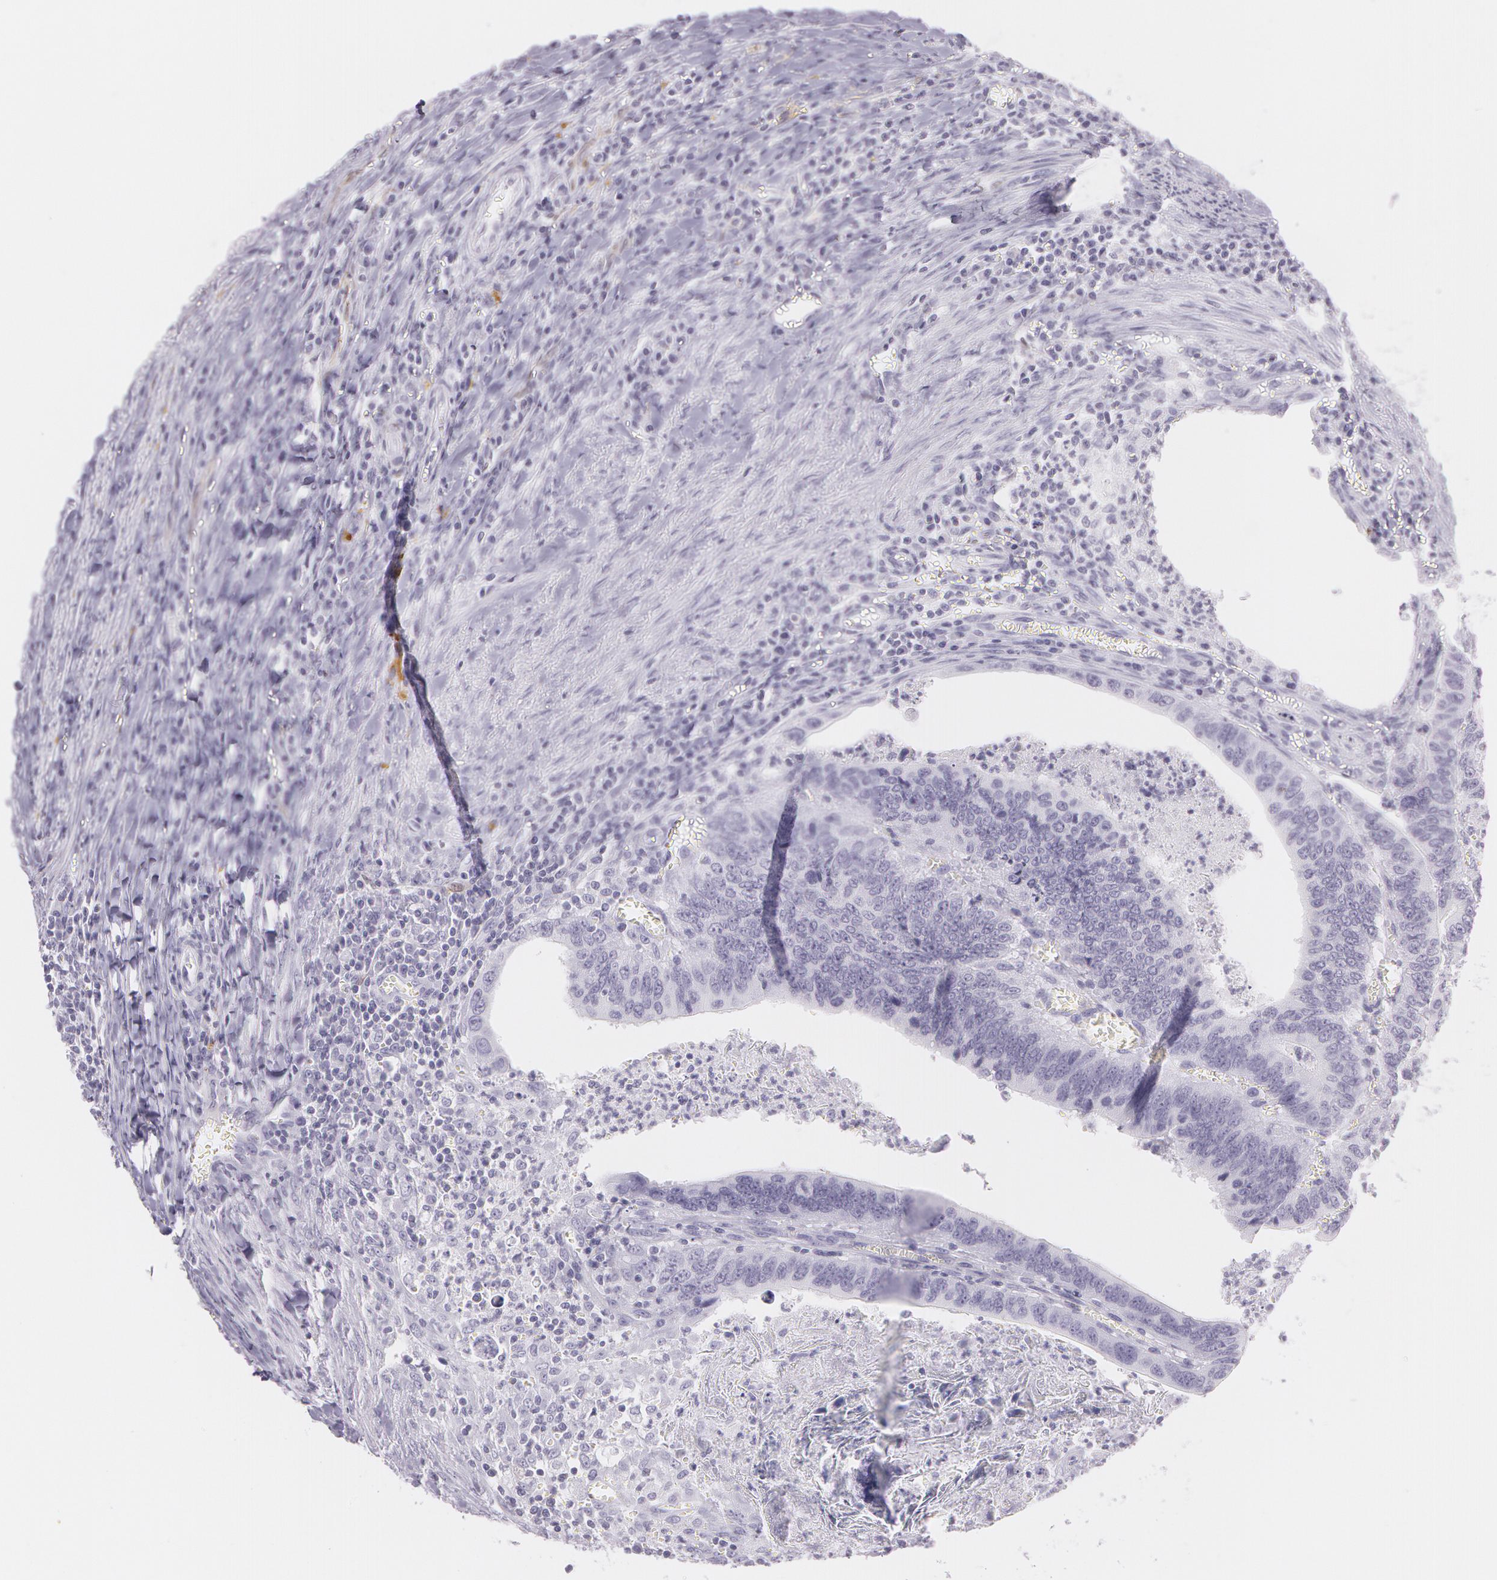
{"staining": {"intensity": "negative", "quantity": "none", "location": "none"}, "tissue": "colorectal cancer", "cell_type": "Tumor cells", "image_type": "cancer", "snomed": [{"axis": "morphology", "description": "Adenocarcinoma, NOS"}, {"axis": "topography", "description": "Colon"}], "caption": "The immunohistochemistry (IHC) photomicrograph has no significant expression in tumor cells of colorectal cancer (adenocarcinoma) tissue.", "gene": "SNCG", "patient": {"sex": "male", "age": 72}}